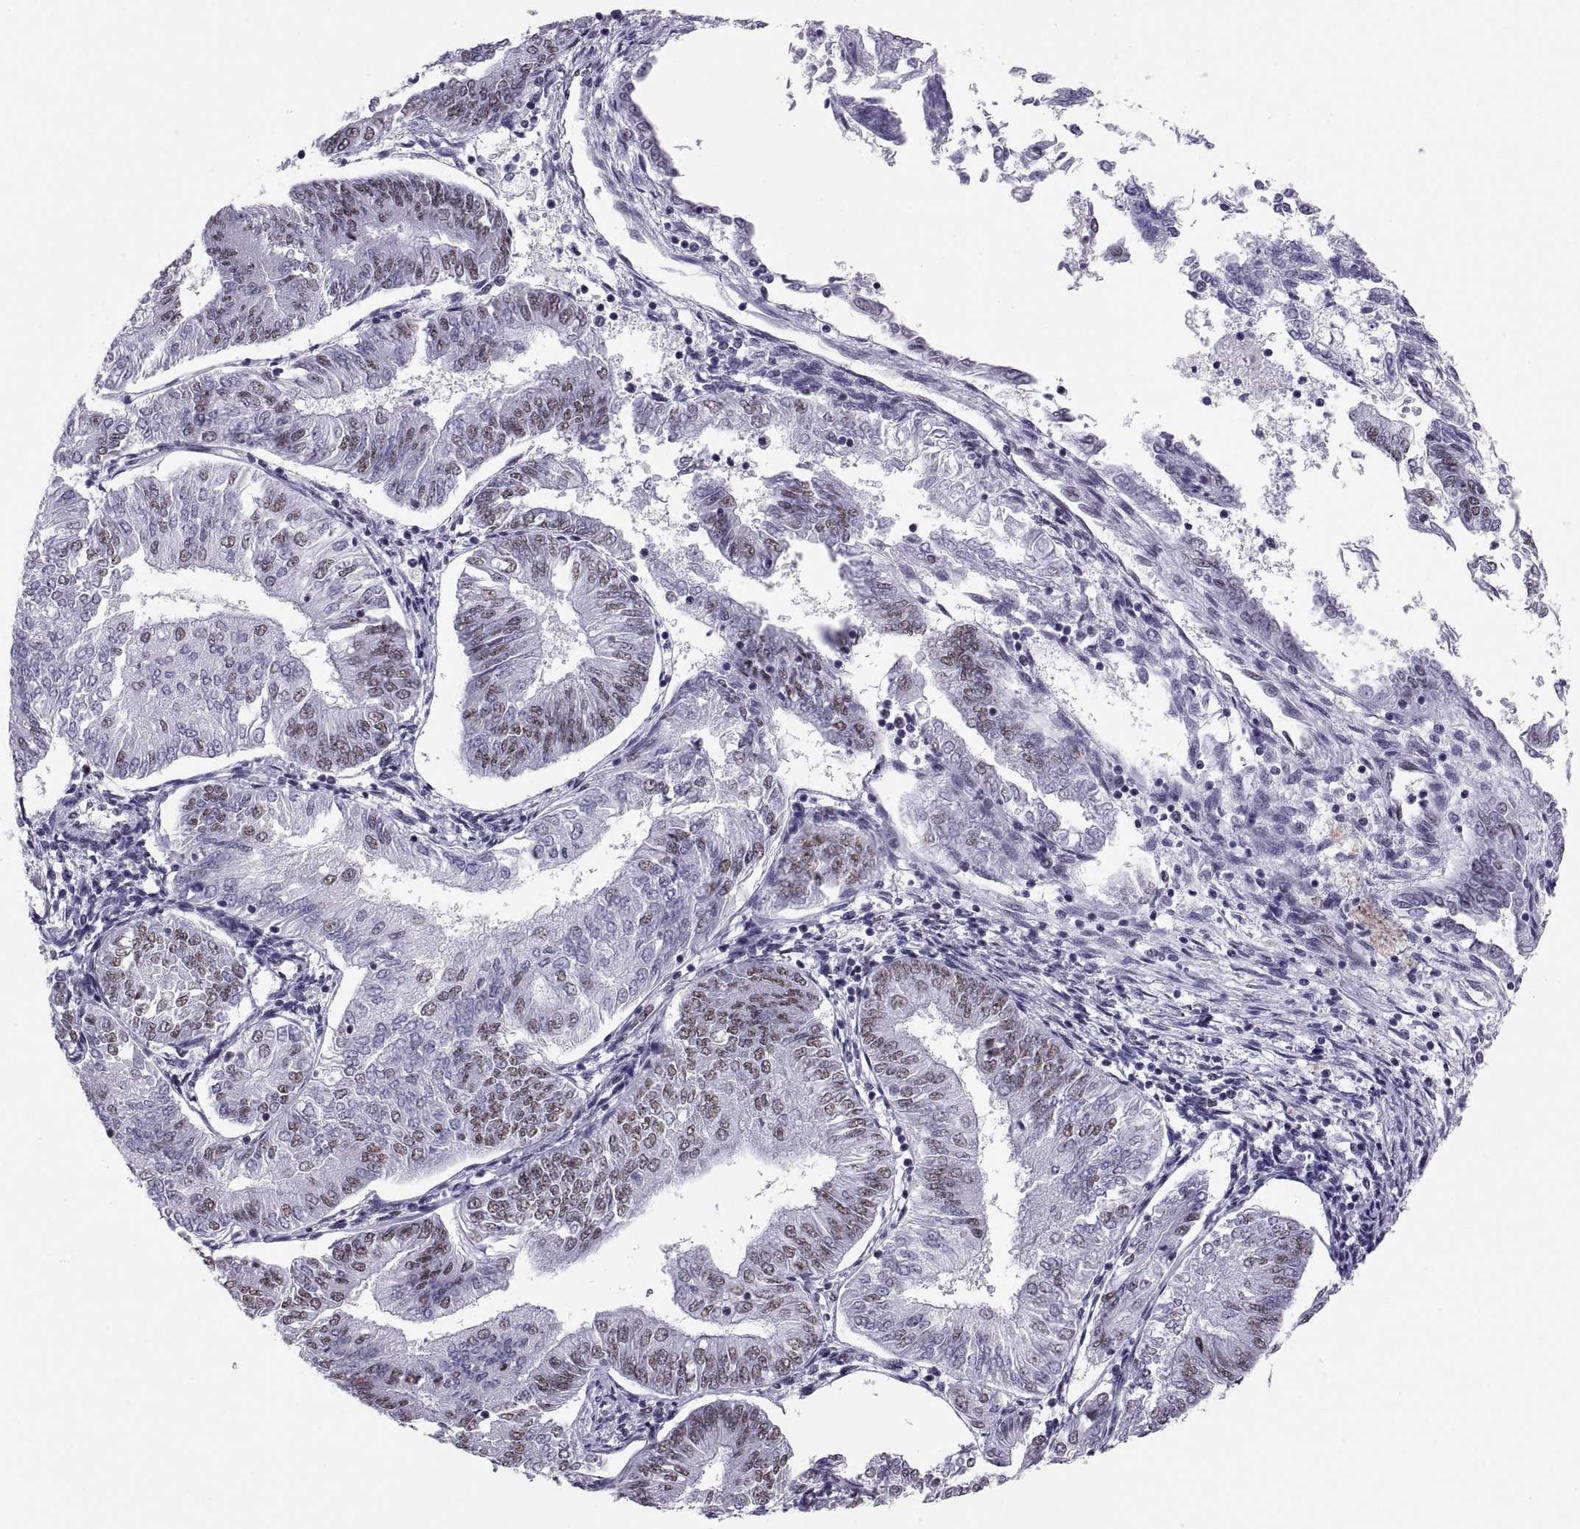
{"staining": {"intensity": "weak", "quantity": ">75%", "location": "nuclear"}, "tissue": "endometrial cancer", "cell_type": "Tumor cells", "image_type": "cancer", "snomed": [{"axis": "morphology", "description": "Adenocarcinoma, NOS"}, {"axis": "topography", "description": "Endometrium"}], "caption": "Human endometrial cancer (adenocarcinoma) stained for a protein (brown) demonstrates weak nuclear positive expression in about >75% of tumor cells.", "gene": "NEUROD6", "patient": {"sex": "female", "age": 58}}